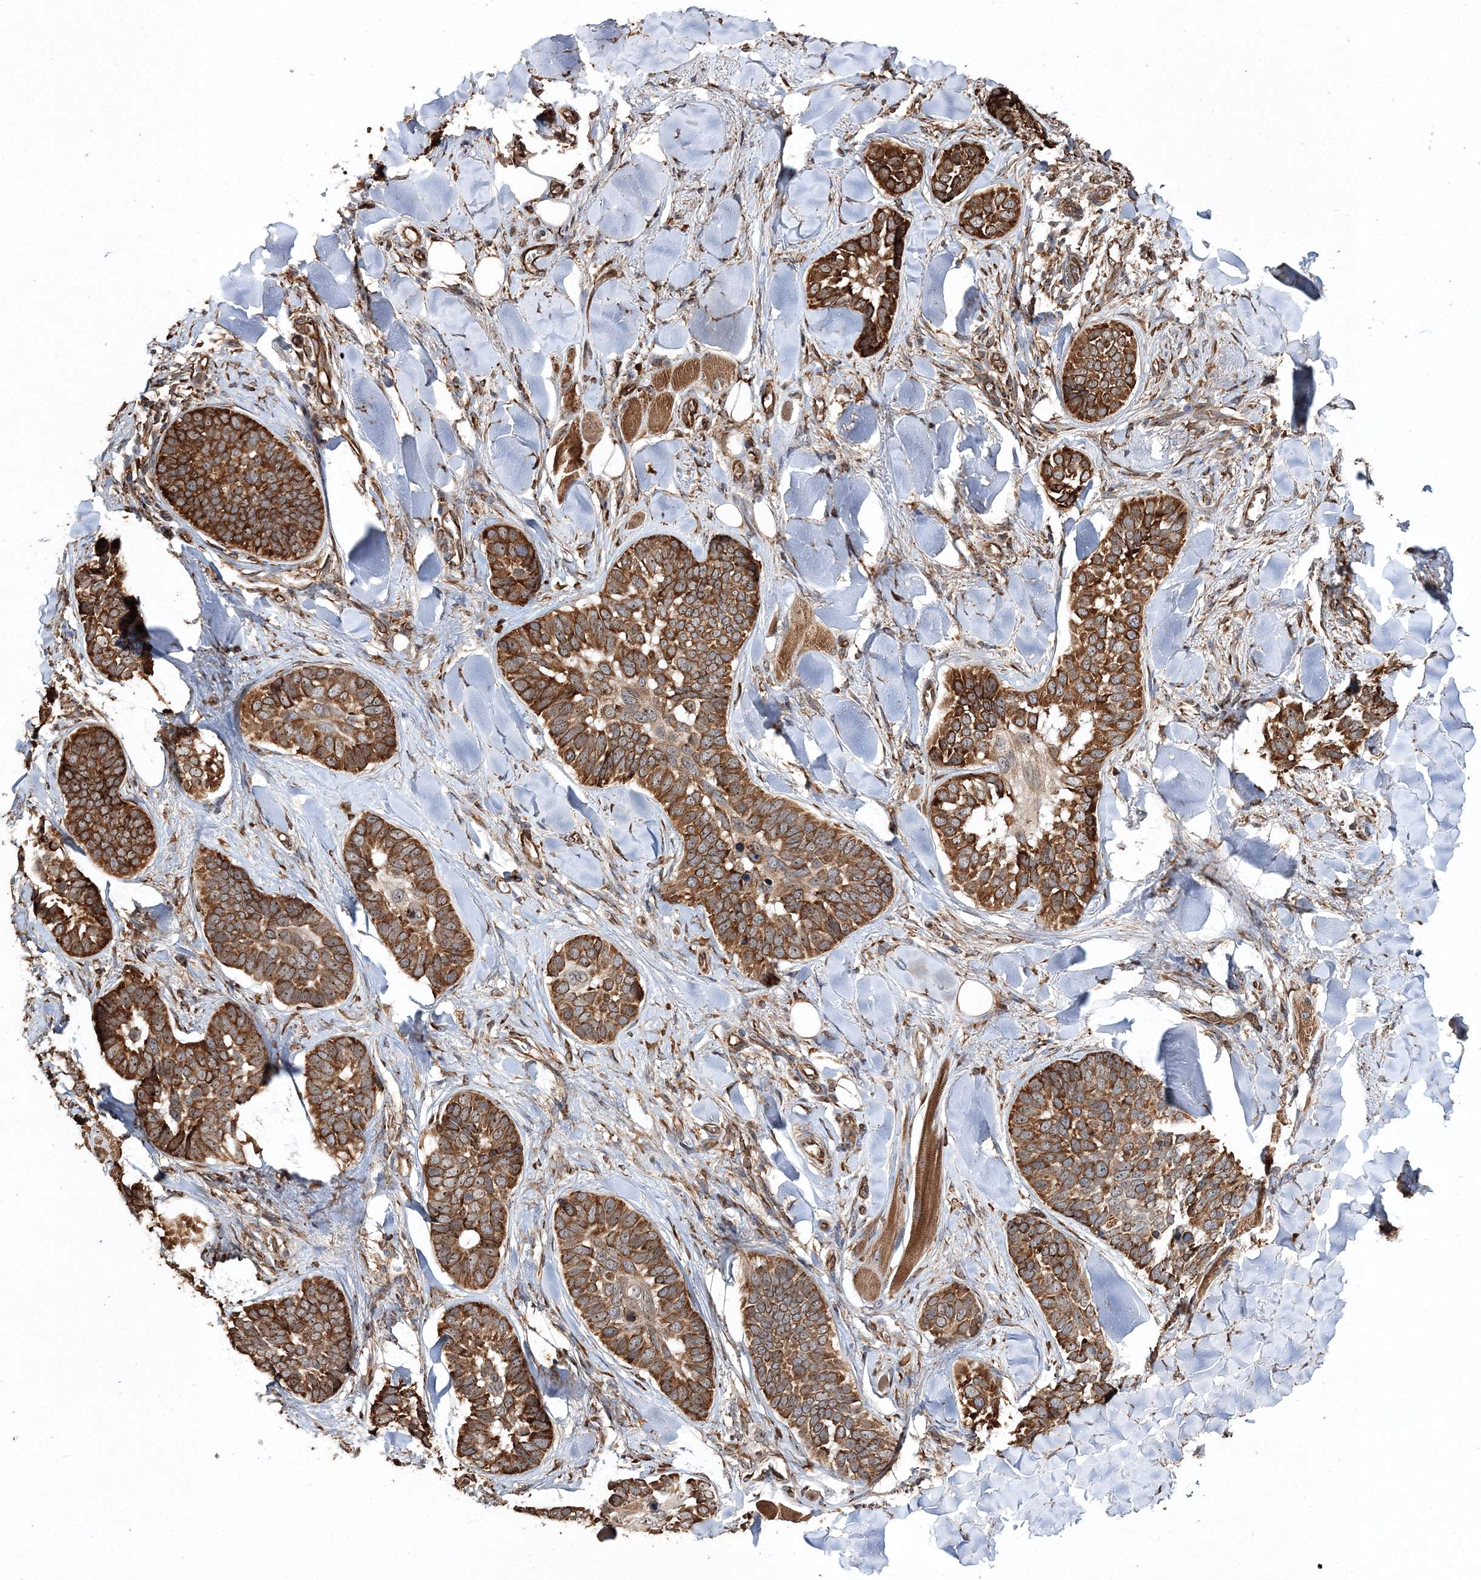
{"staining": {"intensity": "strong", "quantity": ">75%", "location": "cytoplasmic/membranous"}, "tissue": "skin cancer", "cell_type": "Tumor cells", "image_type": "cancer", "snomed": [{"axis": "morphology", "description": "Basal cell carcinoma"}, {"axis": "topography", "description": "Skin"}], "caption": "A photomicrograph of skin cancer (basal cell carcinoma) stained for a protein shows strong cytoplasmic/membranous brown staining in tumor cells. (DAB (3,3'-diaminobenzidine) = brown stain, brightfield microscopy at high magnification).", "gene": "SCRN3", "patient": {"sex": "male", "age": 62}}